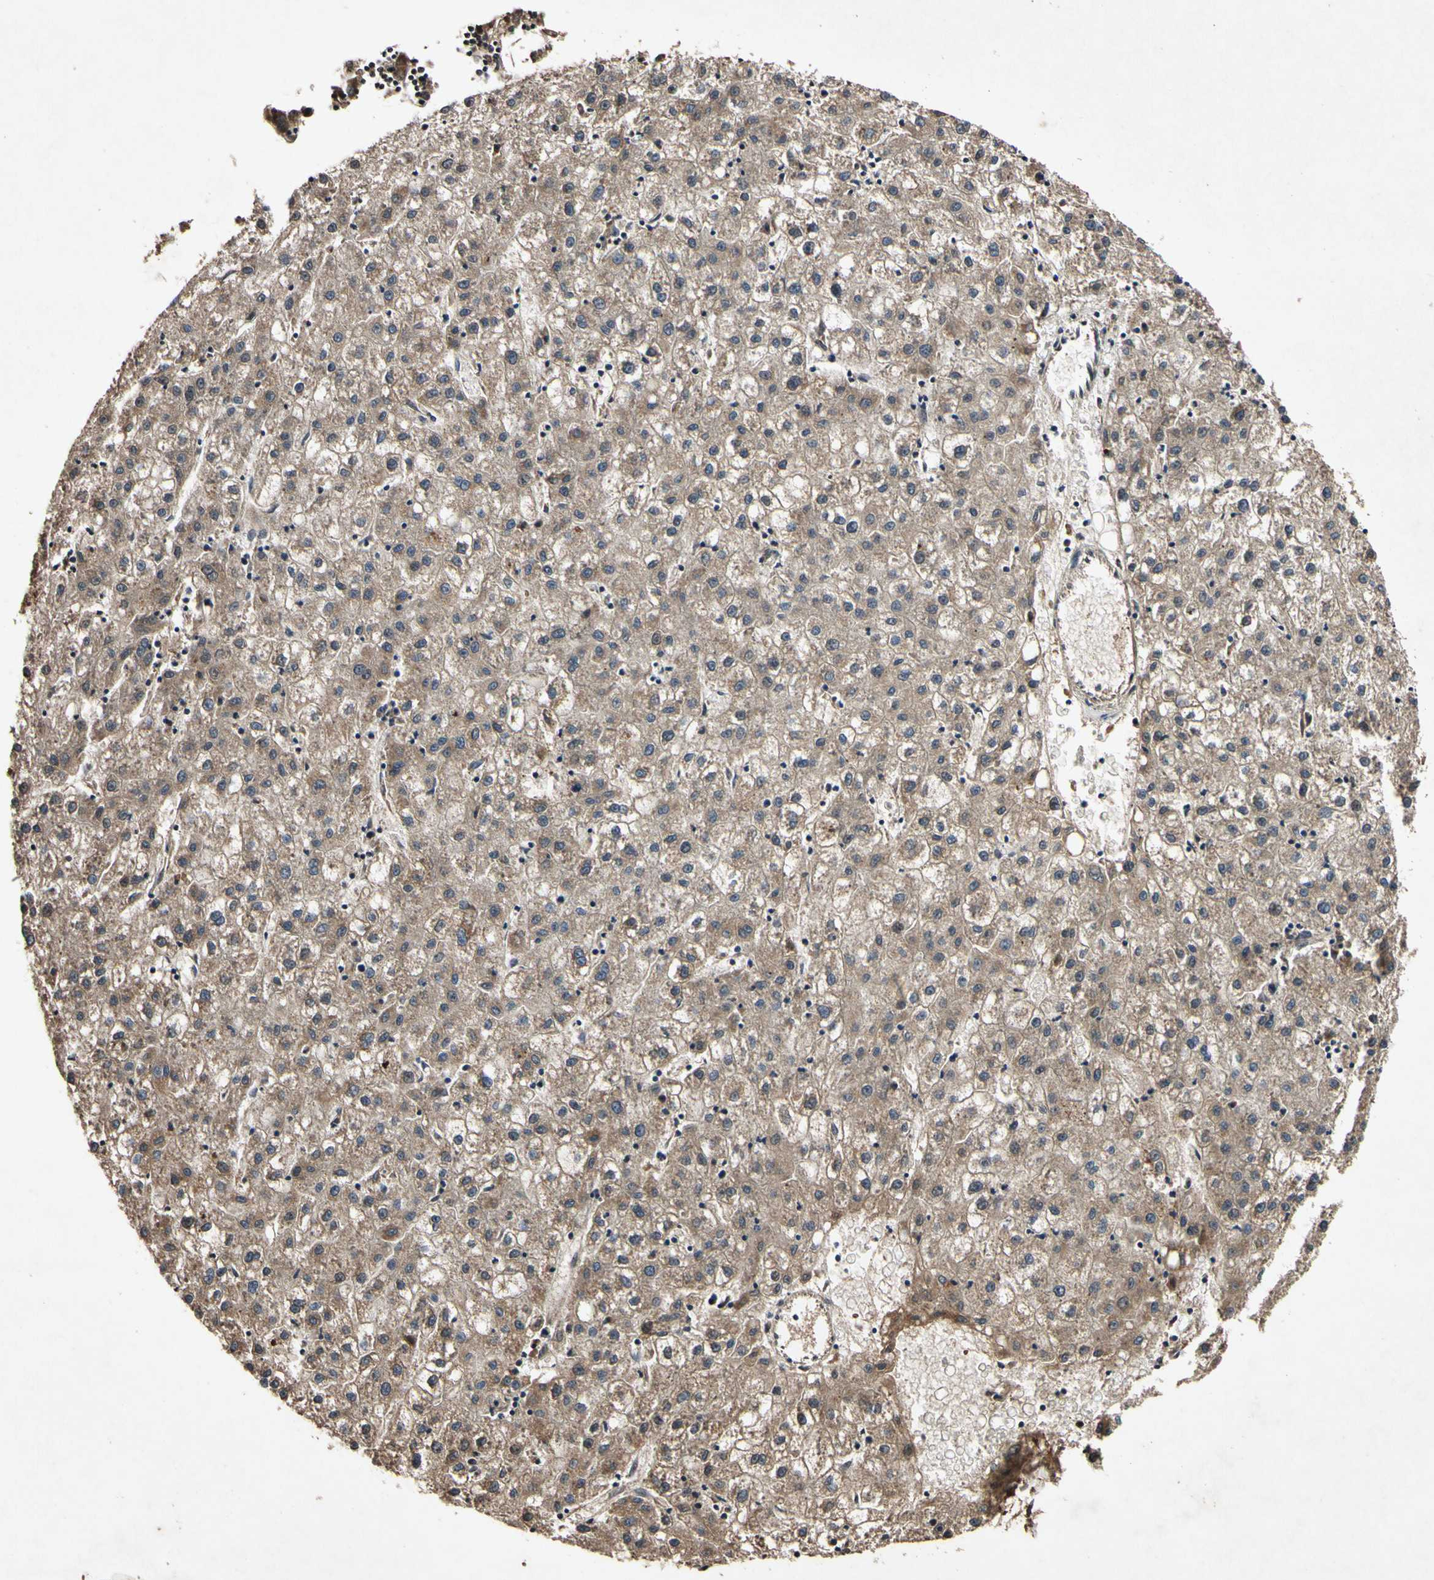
{"staining": {"intensity": "moderate", "quantity": ">75%", "location": "cytoplasmic/membranous"}, "tissue": "liver cancer", "cell_type": "Tumor cells", "image_type": "cancer", "snomed": [{"axis": "morphology", "description": "Carcinoma, Hepatocellular, NOS"}, {"axis": "topography", "description": "Liver"}], "caption": "Tumor cells exhibit medium levels of moderate cytoplasmic/membranous expression in about >75% of cells in liver cancer. The protein of interest is shown in brown color, while the nuclei are stained blue.", "gene": "PLAT", "patient": {"sex": "male", "age": 72}}